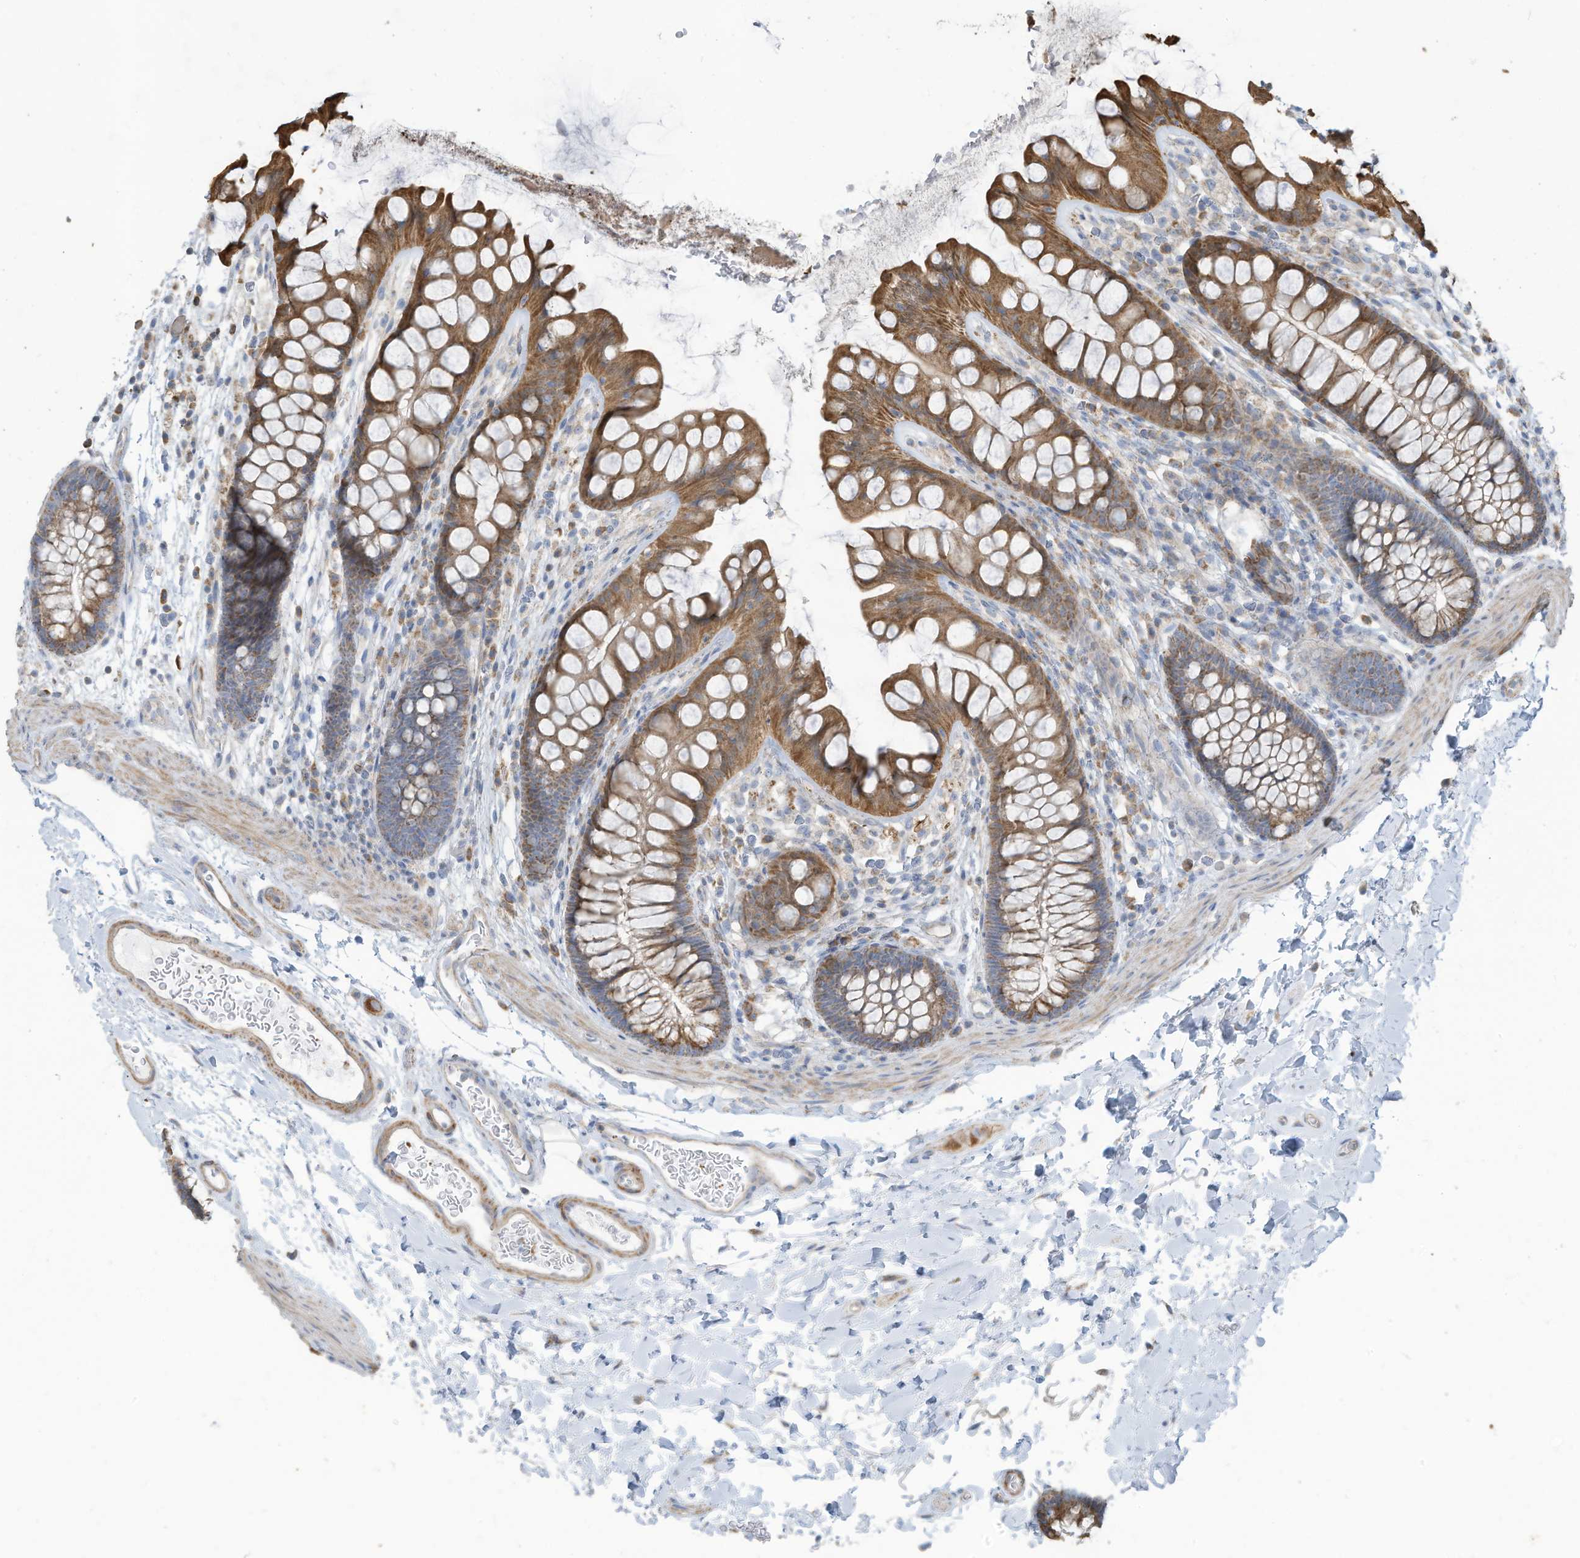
{"staining": {"intensity": "moderate", "quantity": "25%-75%", "location": "cytoplasmic/membranous"}, "tissue": "colon", "cell_type": "Endothelial cells", "image_type": "normal", "snomed": [{"axis": "morphology", "description": "Normal tissue, NOS"}, {"axis": "topography", "description": "Colon"}], "caption": "Moderate cytoplasmic/membranous protein positivity is seen in approximately 25%-75% of endothelial cells in colon. (DAB = brown stain, brightfield microscopy at high magnification).", "gene": "GTPBP2", "patient": {"sex": "female", "age": 62}}